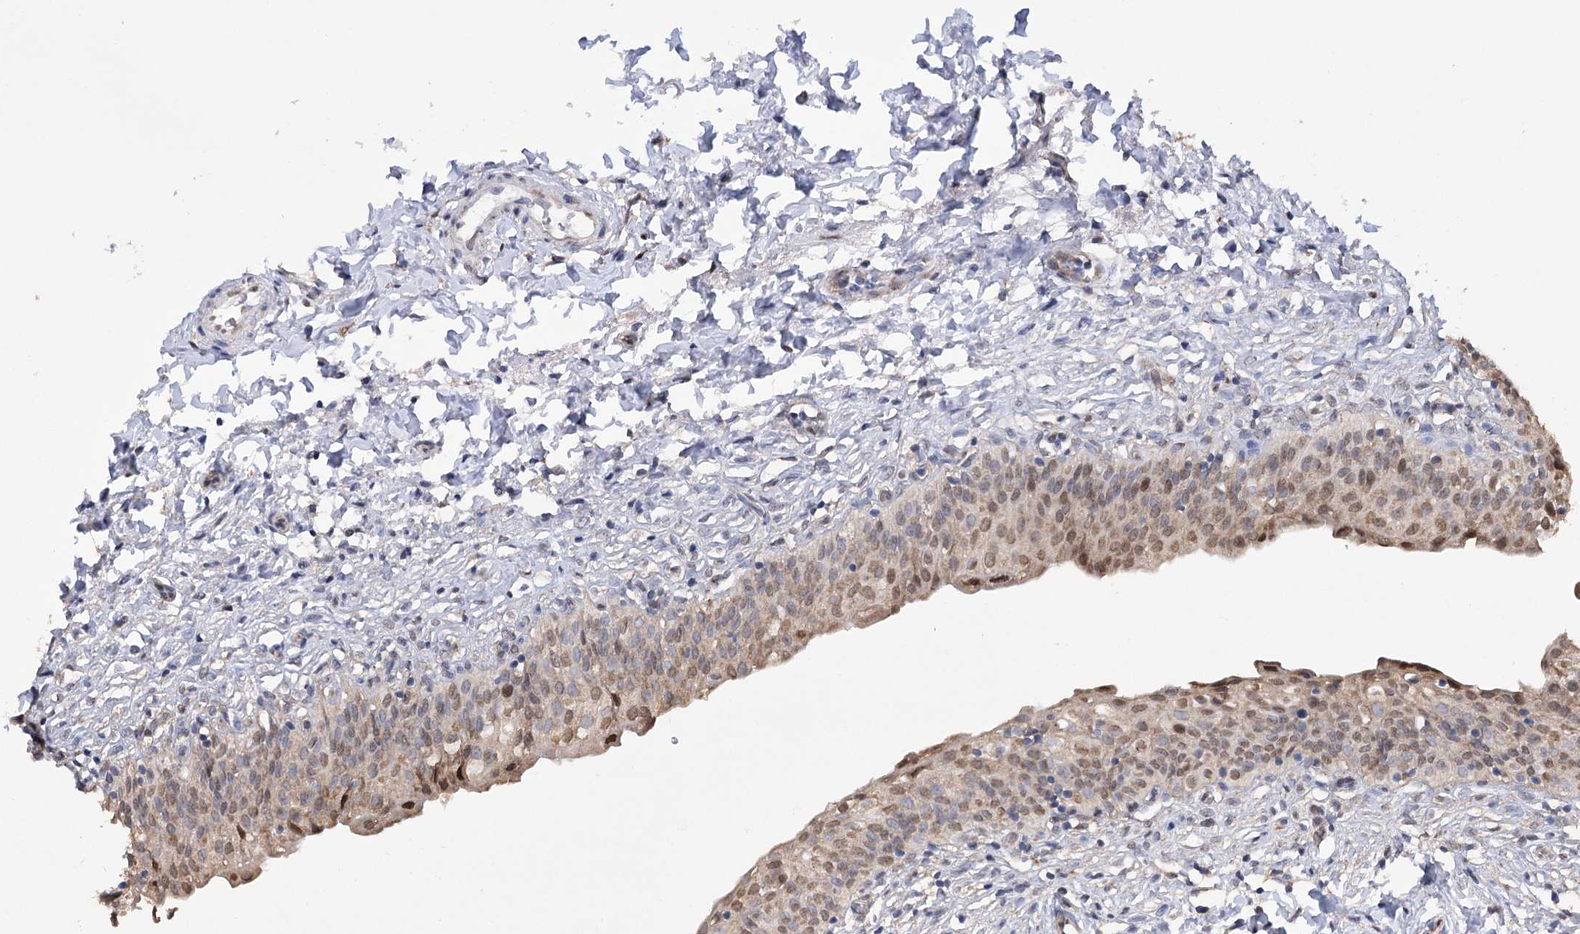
{"staining": {"intensity": "moderate", "quantity": "25%-75%", "location": "nuclear"}, "tissue": "urinary bladder", "cell_type": "Urothelial cells", "image_type": "normal", "snomed": [{"axis": "morphology", "description": "Normal tissue, NOS"}, {"axis": "topography", "description": "Urinary bladder"}], "caption": "Normal urinary bladder exhibits moderate nuclear expression in approximately 25%-75% of urothelial cells (DAB IHC, brown staining for protein, blue staining for nuclei)..", "gene": "NFU1", "patient": {"sex": "male", "age": 55}}